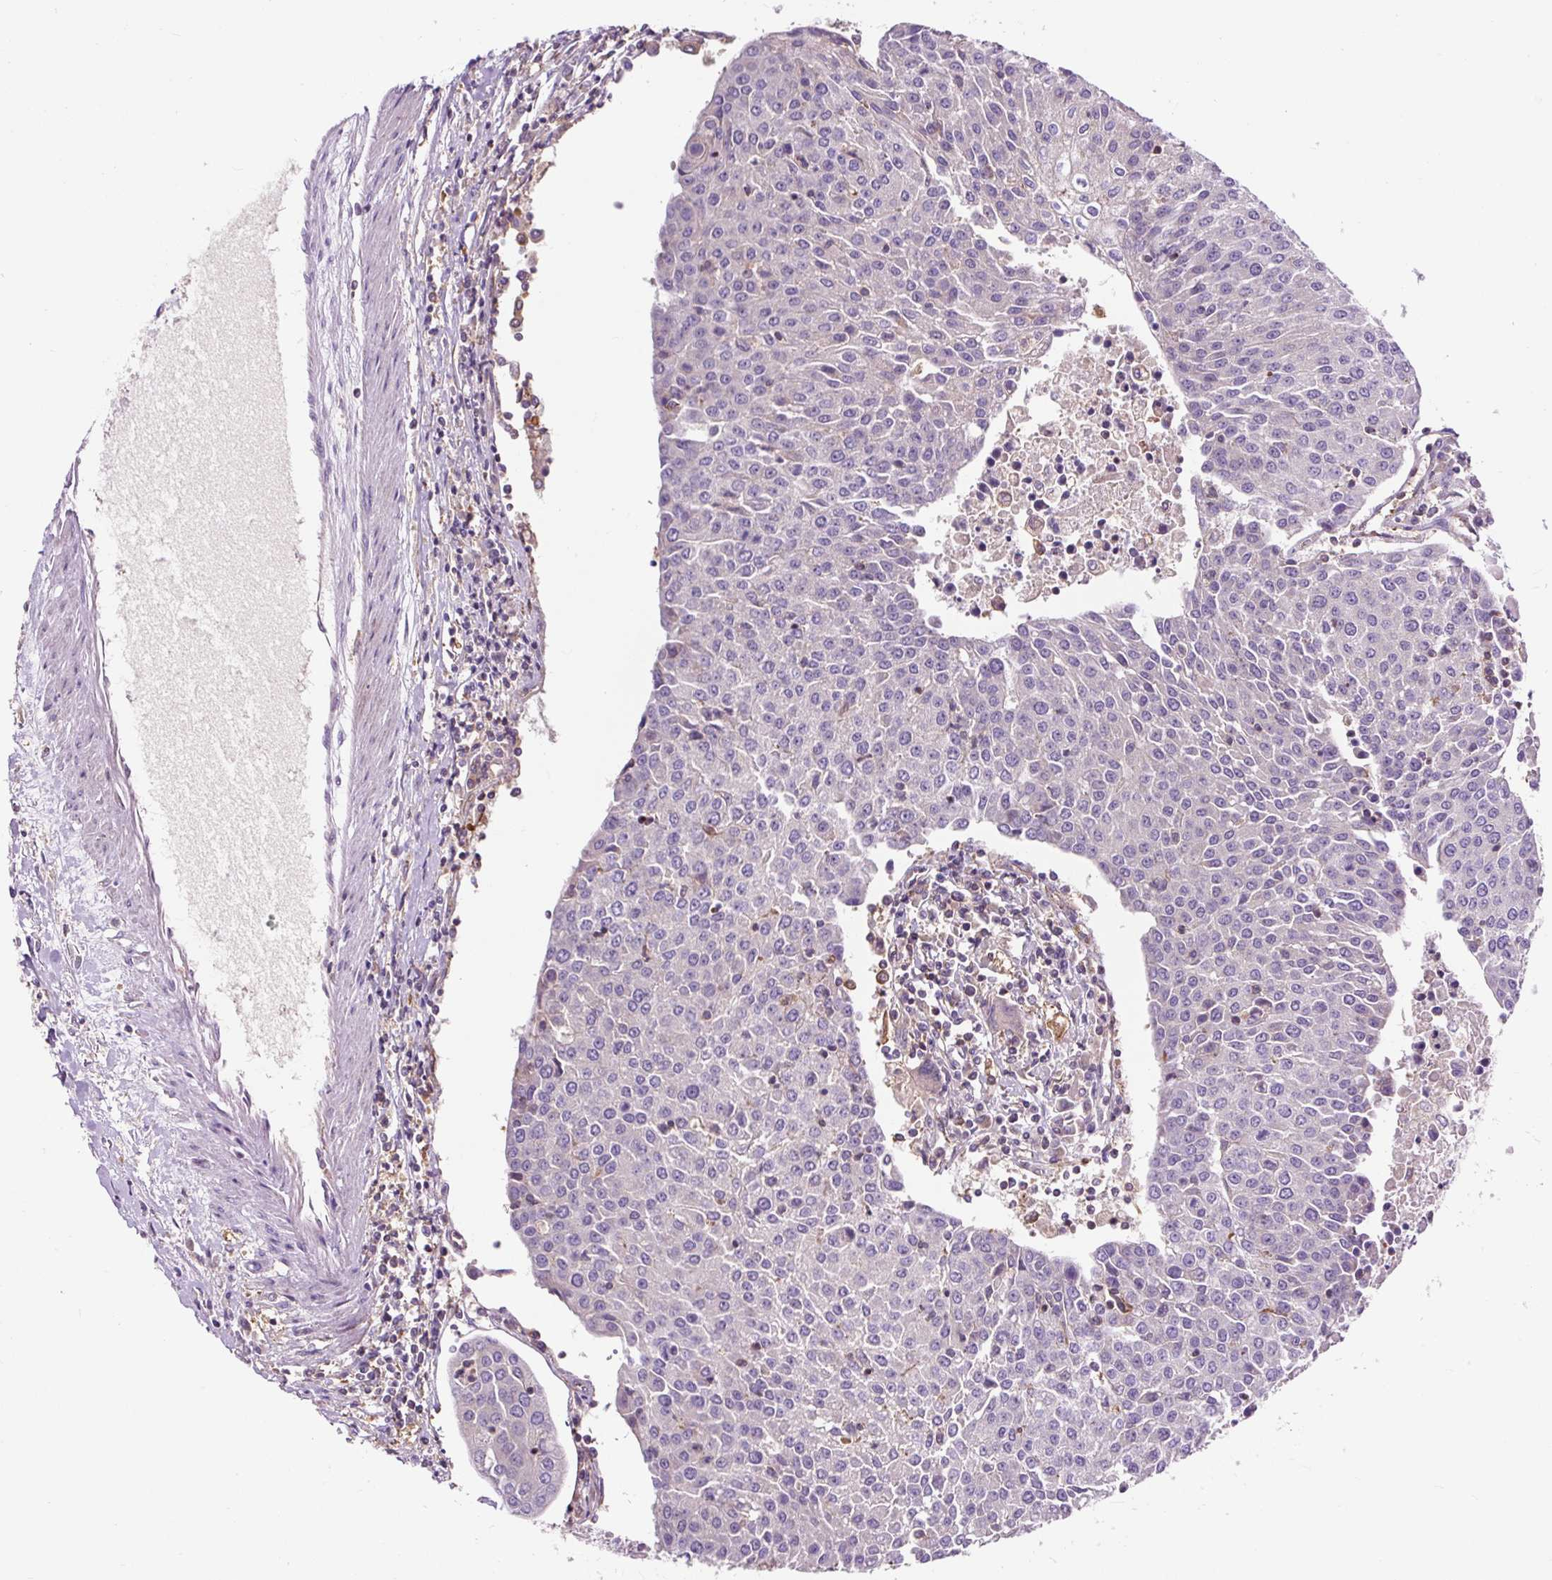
{"staining": {"intensity": "negative", "quantity": "none", "location": "none"}, "tissue": "urothelial cancer", "cell_type": "Tumor cells", "image_type": "cancer", "snomed": [{"axis": "morphology", "description": "Urothelial carcinoma, High grade"}, {"axis": "topography", "description": "Urinary bladder"}], "caption": "Tumor cells are negative for brown protein staining in urothelial carcinoma (high-grade).", "gene": "PCDHGB3", "patient": {"sex": "female", "age": 85}}